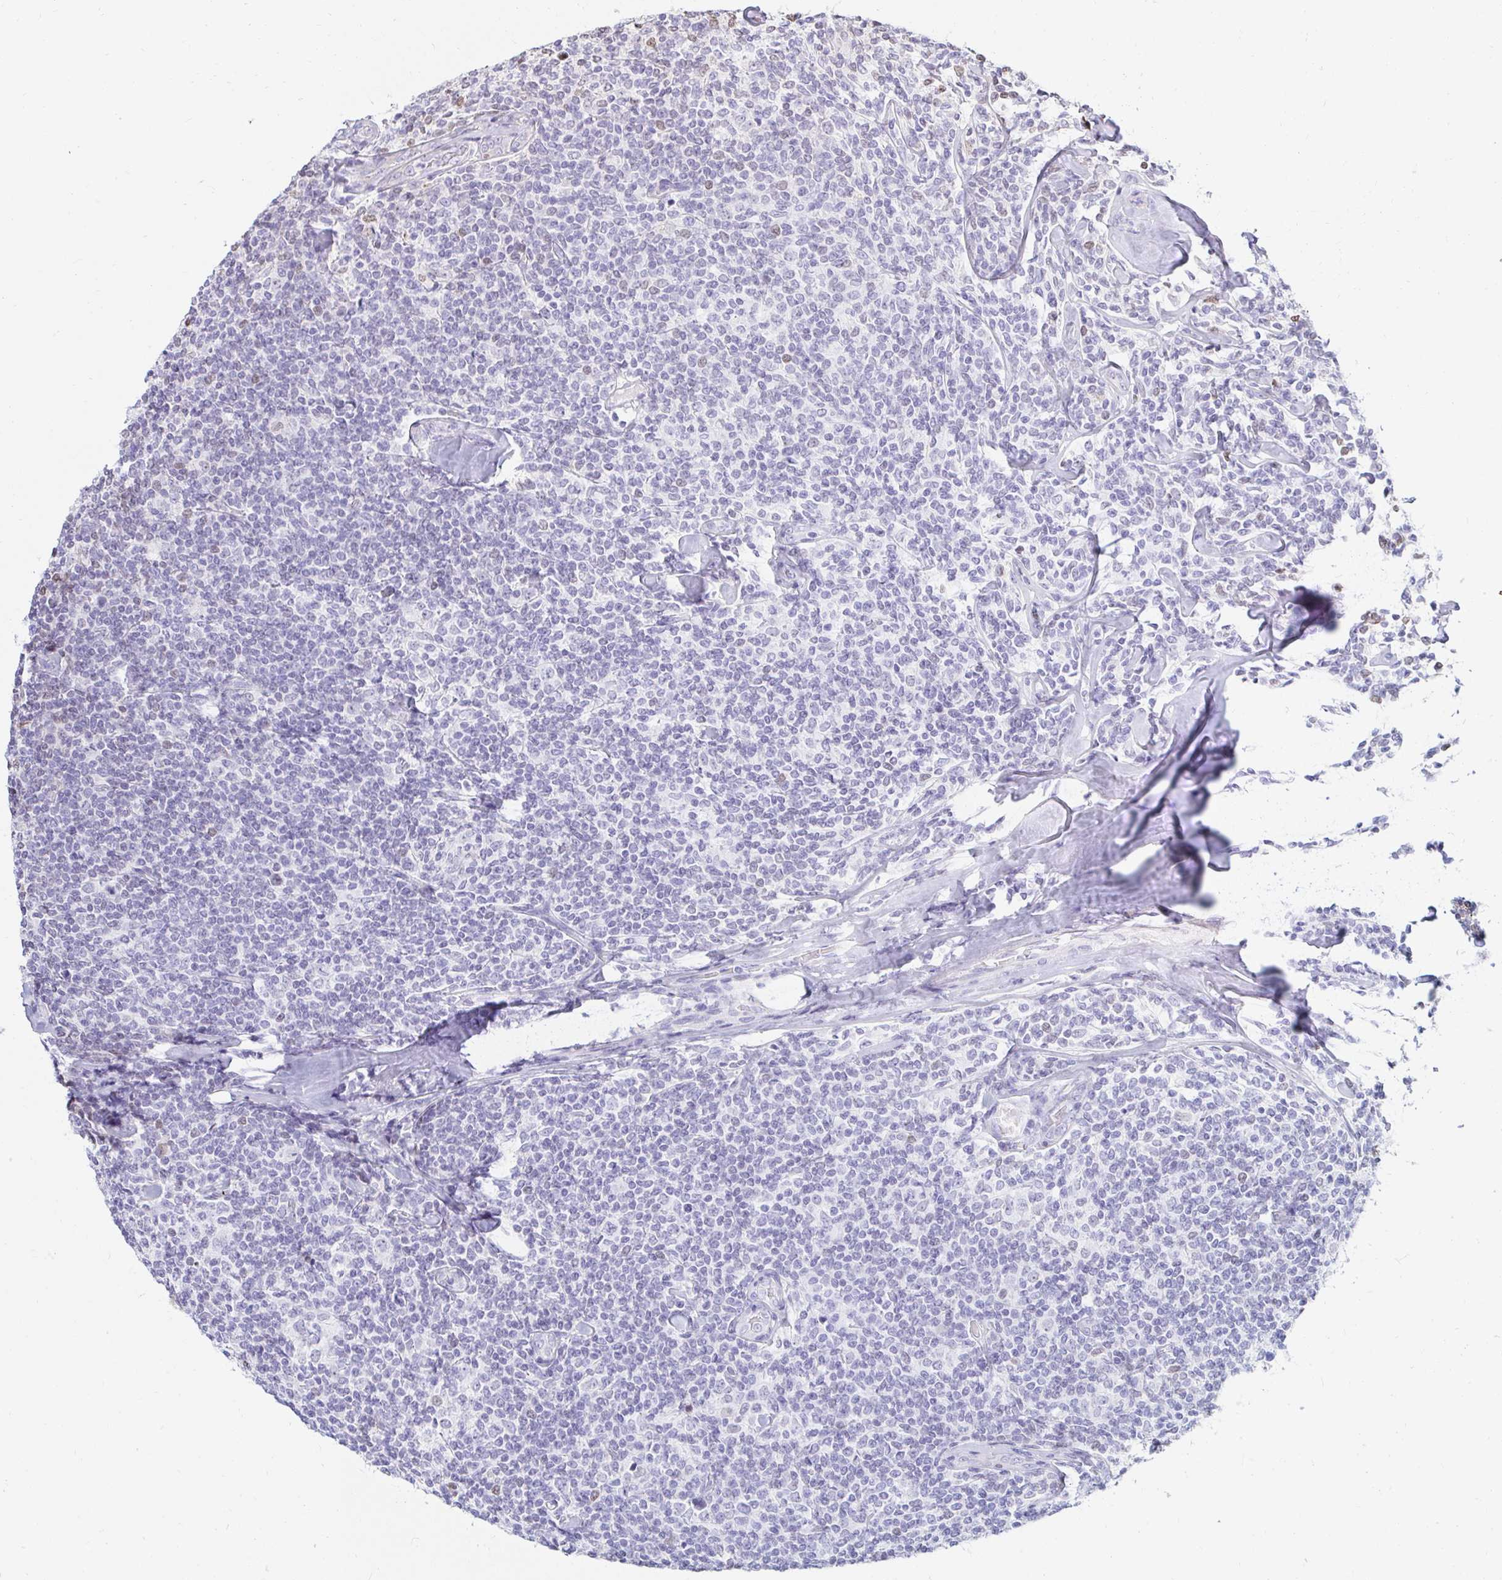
{"staining": {"intensity": "negative", "quantity": "none", "location": "none"}, "tissue": "lymphoma", "cell_type": "Tumor cells", "image_type": "cancer", "snomed": [{"axis": "morphology", "description": "Malignant lymphoma, non-Hodgkin's type, Low grade"}, {"axis": "topography", "description": "Lymph node"}], "caption": "The image reveals no significant expression in tumor cells of low-grade malignant lymphoma, non-Hodgkin's type. (DAB immunohistochemistry (IHC) visualized using brightfield microscopy, high magnification).", "gene": "CAPSL", "patient": {"sex": "female", "age": 56}}